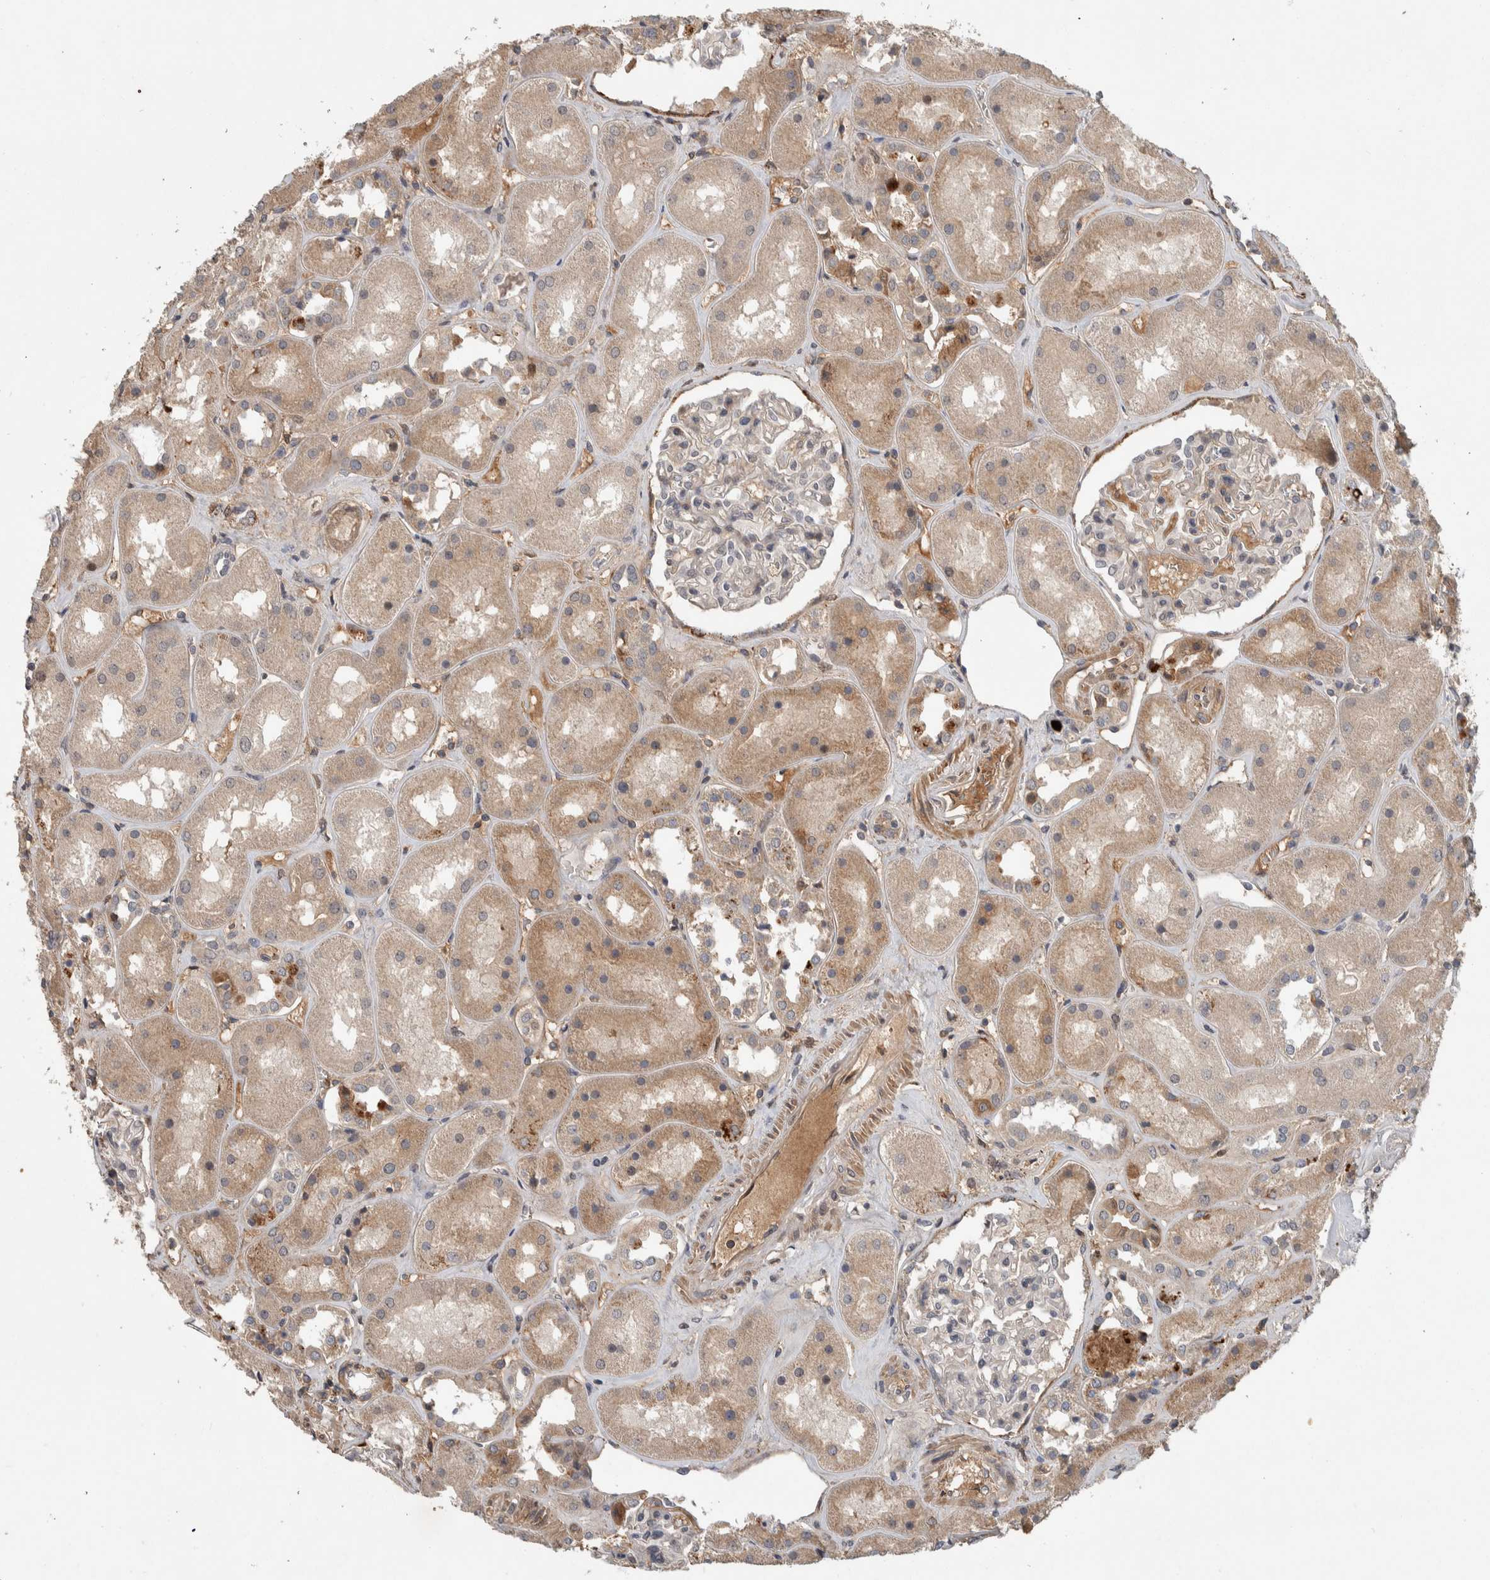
{"staining": {"intensity": "negative", "quantity": "none", "location": "none"}, "tissue": "kidney", "cell_type": "Cells in glomeruli", "image_type": "normal", "snomed": [{"axis": "morphology", "description": "Normal tissue, NOS"}, {"axis": "topography", "description": "Kidney"}], "caption": "Immunohistochemistry (IHC) micrograph of normal kidney: kidney stained with DAB (3,3'-diaminobenzidine) reveals no significant protein staining in cells in glomeruli.", "gene": "CHRM3", "patient": {"sex": "male", "age": 70}}